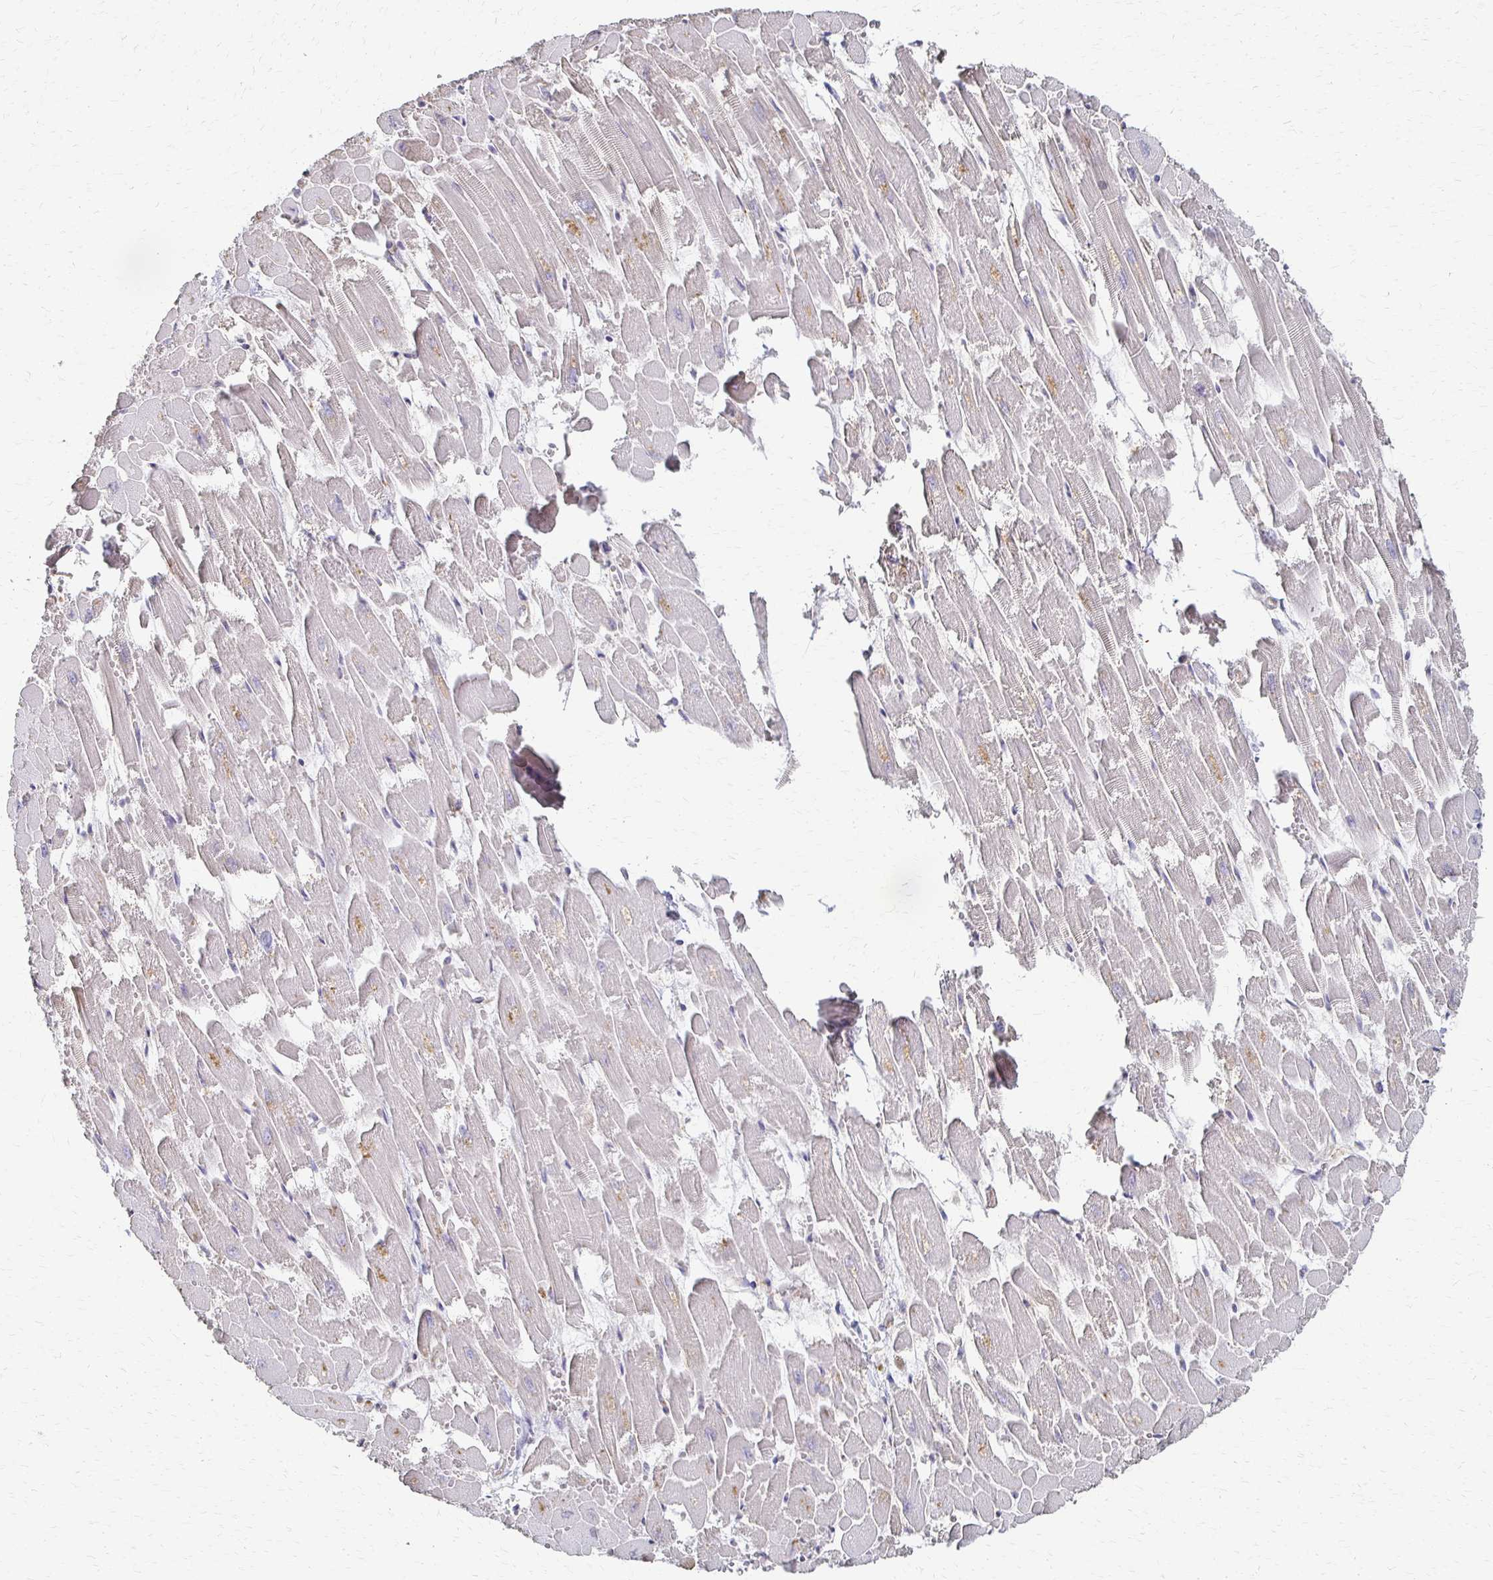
{"staining": {"intensity": "negative", "quantity": "none", "location": "none"}, "tissue": "heart muscle", "cell_type": "Cardiomyocytes", "image_type": "normal", "snomed": [{"axis": "morphology", "description": "Normal tissue, NOS"}, {"axis": "topography", "description": "Heart"}], "caption": "IHC histopathology image of normal heart muscle: heart muscle stained with DAB demonstrates no significant protein staining in cardiomyocytes.", "gene": "C1QTNF7", "patient": {"sex": "female", "age": 52}}